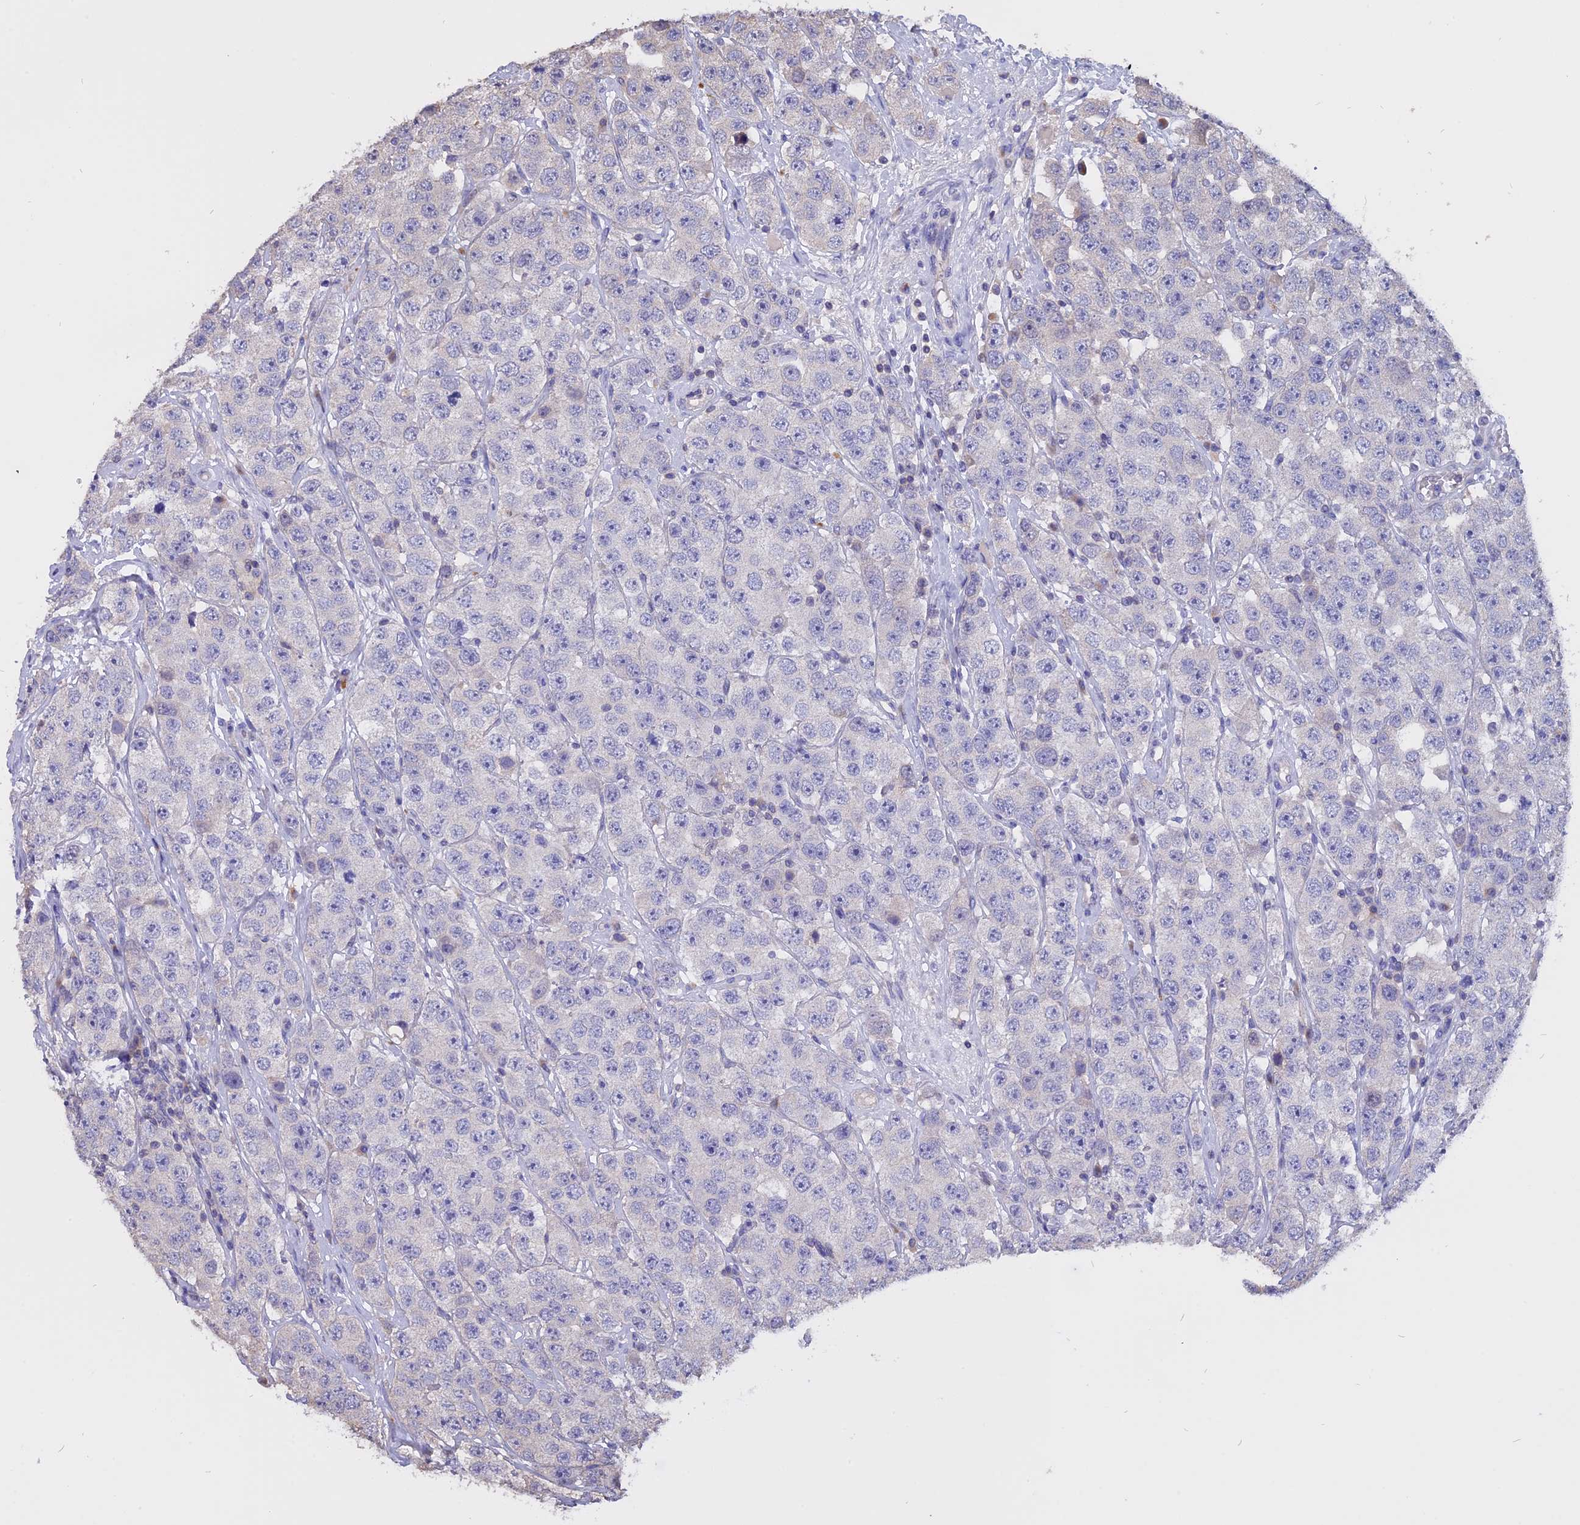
{"staining": {"intensity": "negative", "quantity": "none", "location": "none"}, "tissue": "testis cancer", "cell_type": "Tumor cells", "image_type": "cancer", "snomed": [{"axis": "morphology", "description": "Seminoma, NOS"}, {"axis": "topography", "description": "Testis"}], "caption": "This is an IHC histopathology image of seminoma (testis). There is no positivity in tumor cells.", "gene": "CARMIL2", "patient": {"sex": "male", "age": 28}}